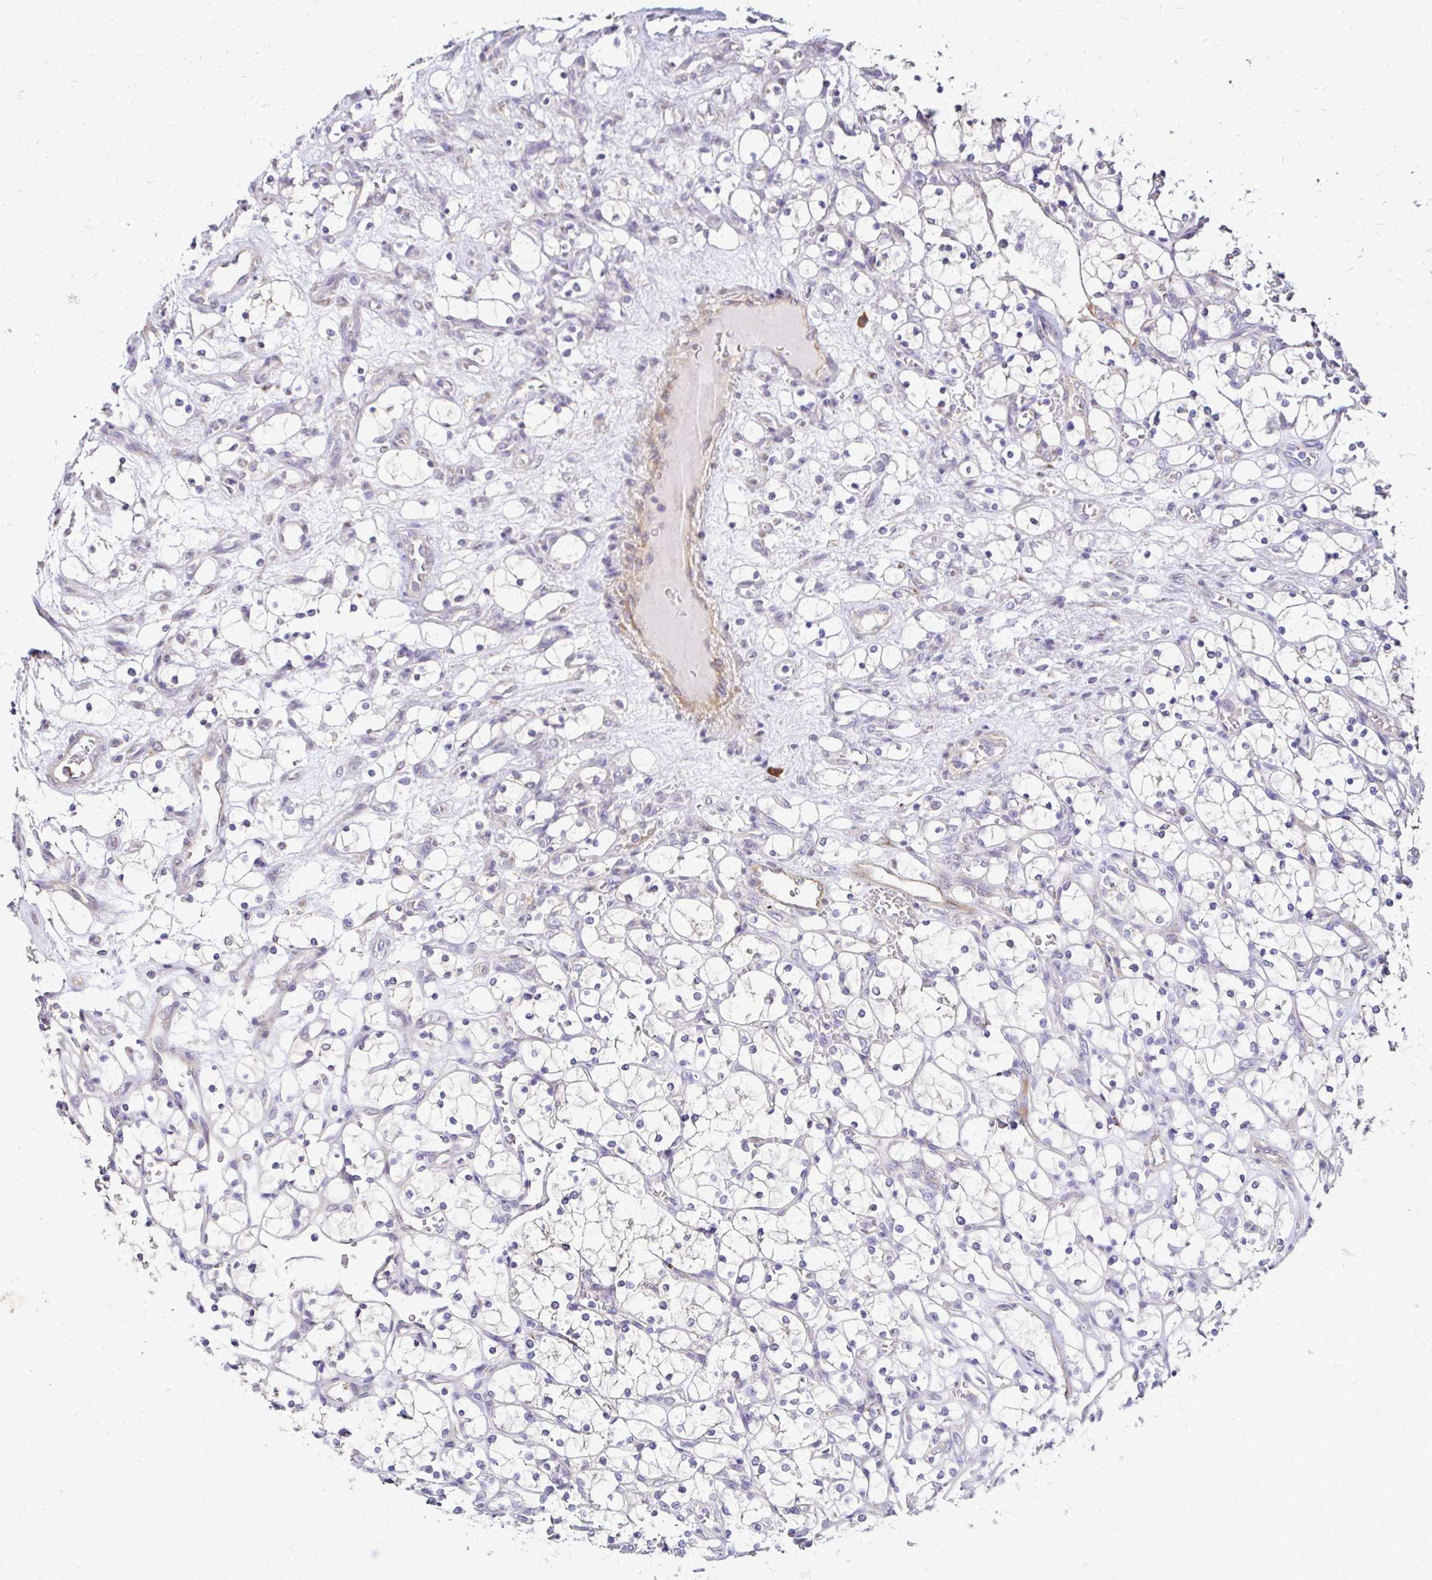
{"staining": {"intensity": "negative", "quantity": "none", "location": "none"}, "tissue": "renal cancer", "cell_type": "Tumor cells", "image_type": "cancer", "snomed": [{"axis": "morphology", "description": "Adenocarcinoma, NOS"}, {"axis": "topography", "description": "Kidney"}], "caption": "High magnification brightfield microscopy of adenocarcinoma (renal) stained with DAB (brown) and counterstained with hematoxylin (blue): tumor cells show no significant staining.", "gene": "PRIMA1", "patient": {"sex": "female", "age": 69}}